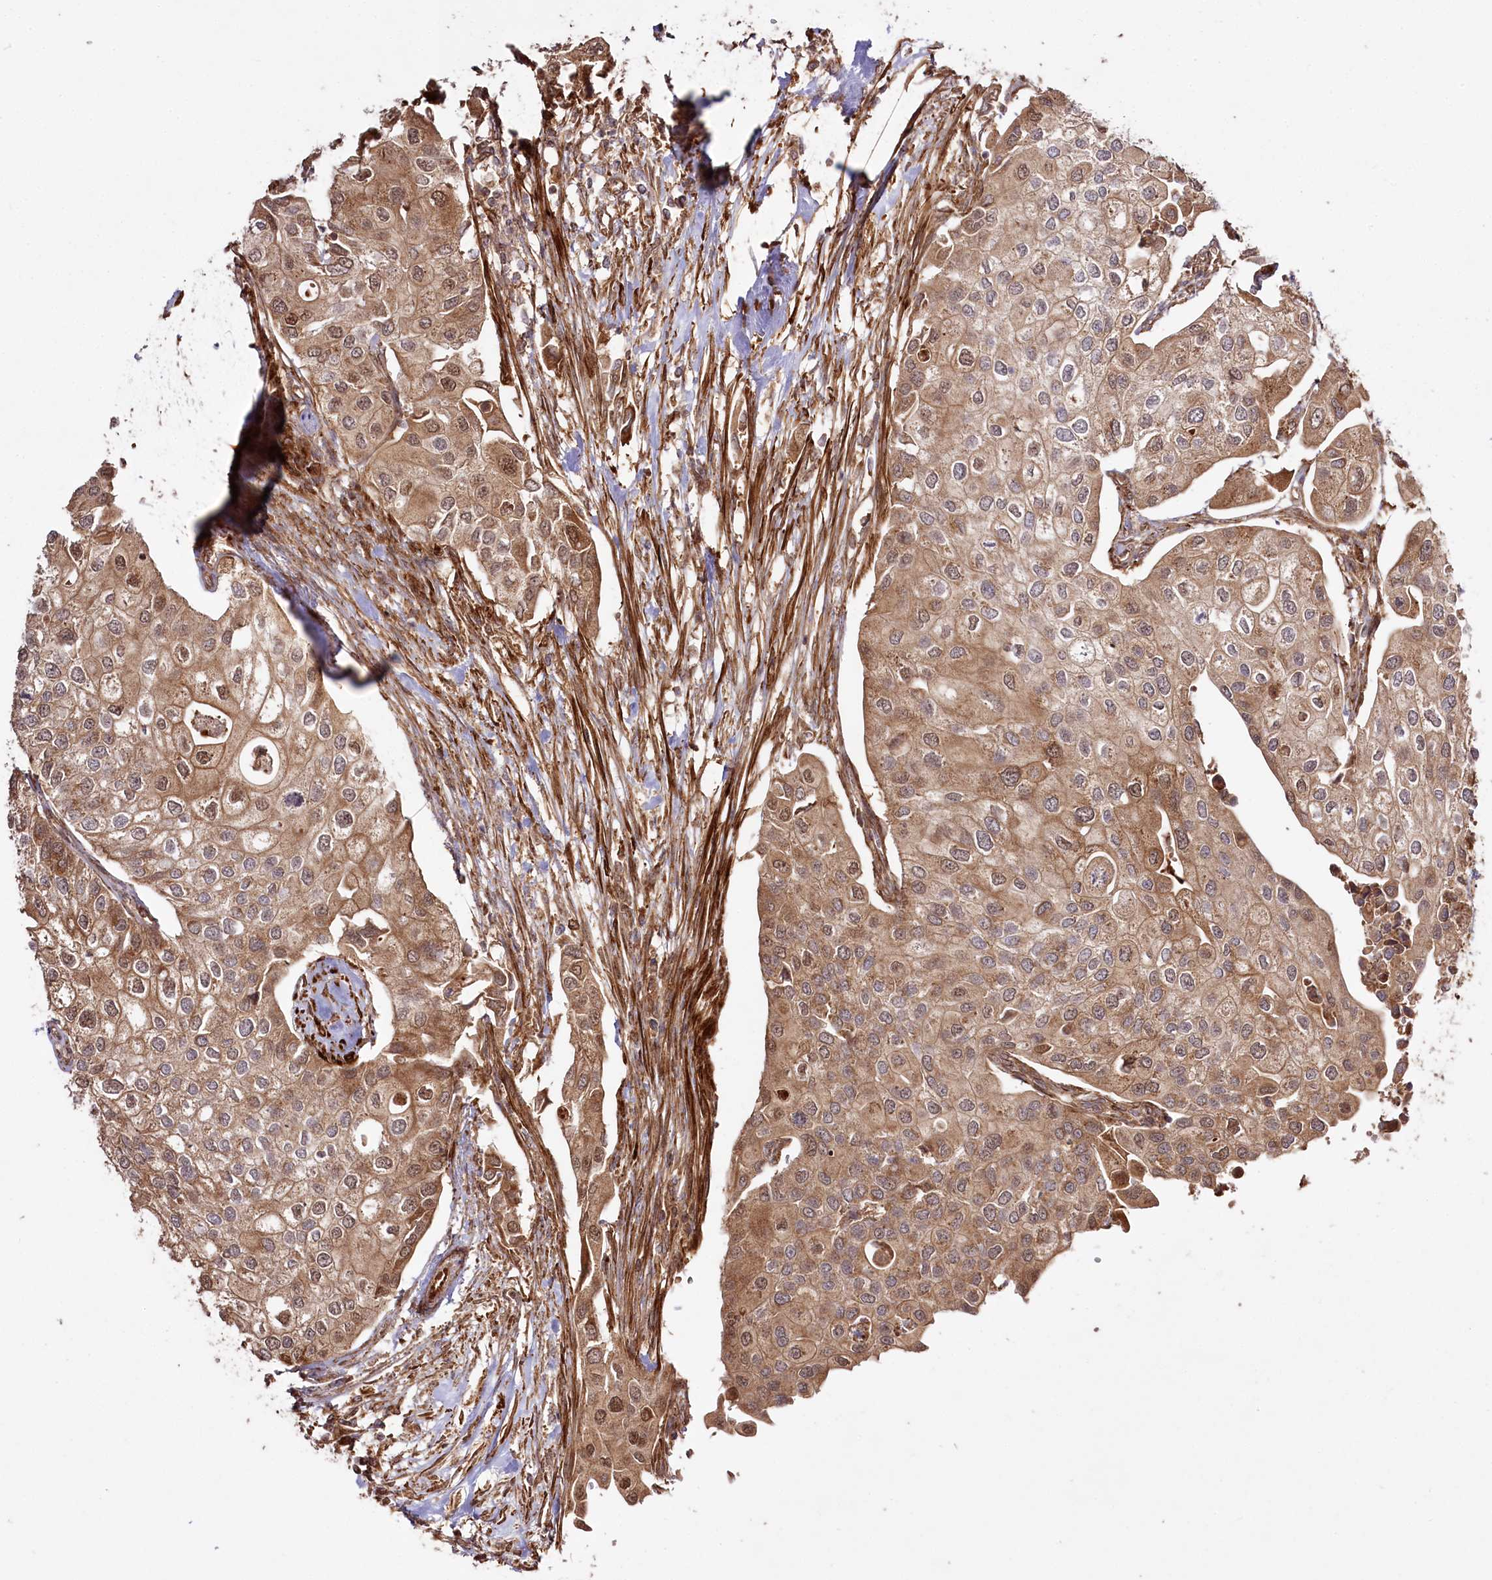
{"staining": {"intensity": "moderate", "quantity": ">75%", "location": "cytoplasmic/membranous"}, "tissue": "urothelial cancer", "cell_type": "Tumor cells", "image_type": "cancer", "snomed": [{"axis": "morphology", "description": "Urothelial carcinoma, High grade"}, {"axis": "topography", "description": "Urinary bladder"}], "caption": "Immunohistochemistry (IHC) of urothelial carcinoma (high-grade) reveals medium levels of moderate cytoplasmic/membranous expression in about >75% of tumor cells.", "gene": "REXO2", "patient": {"sex": "male", "age": 64}}